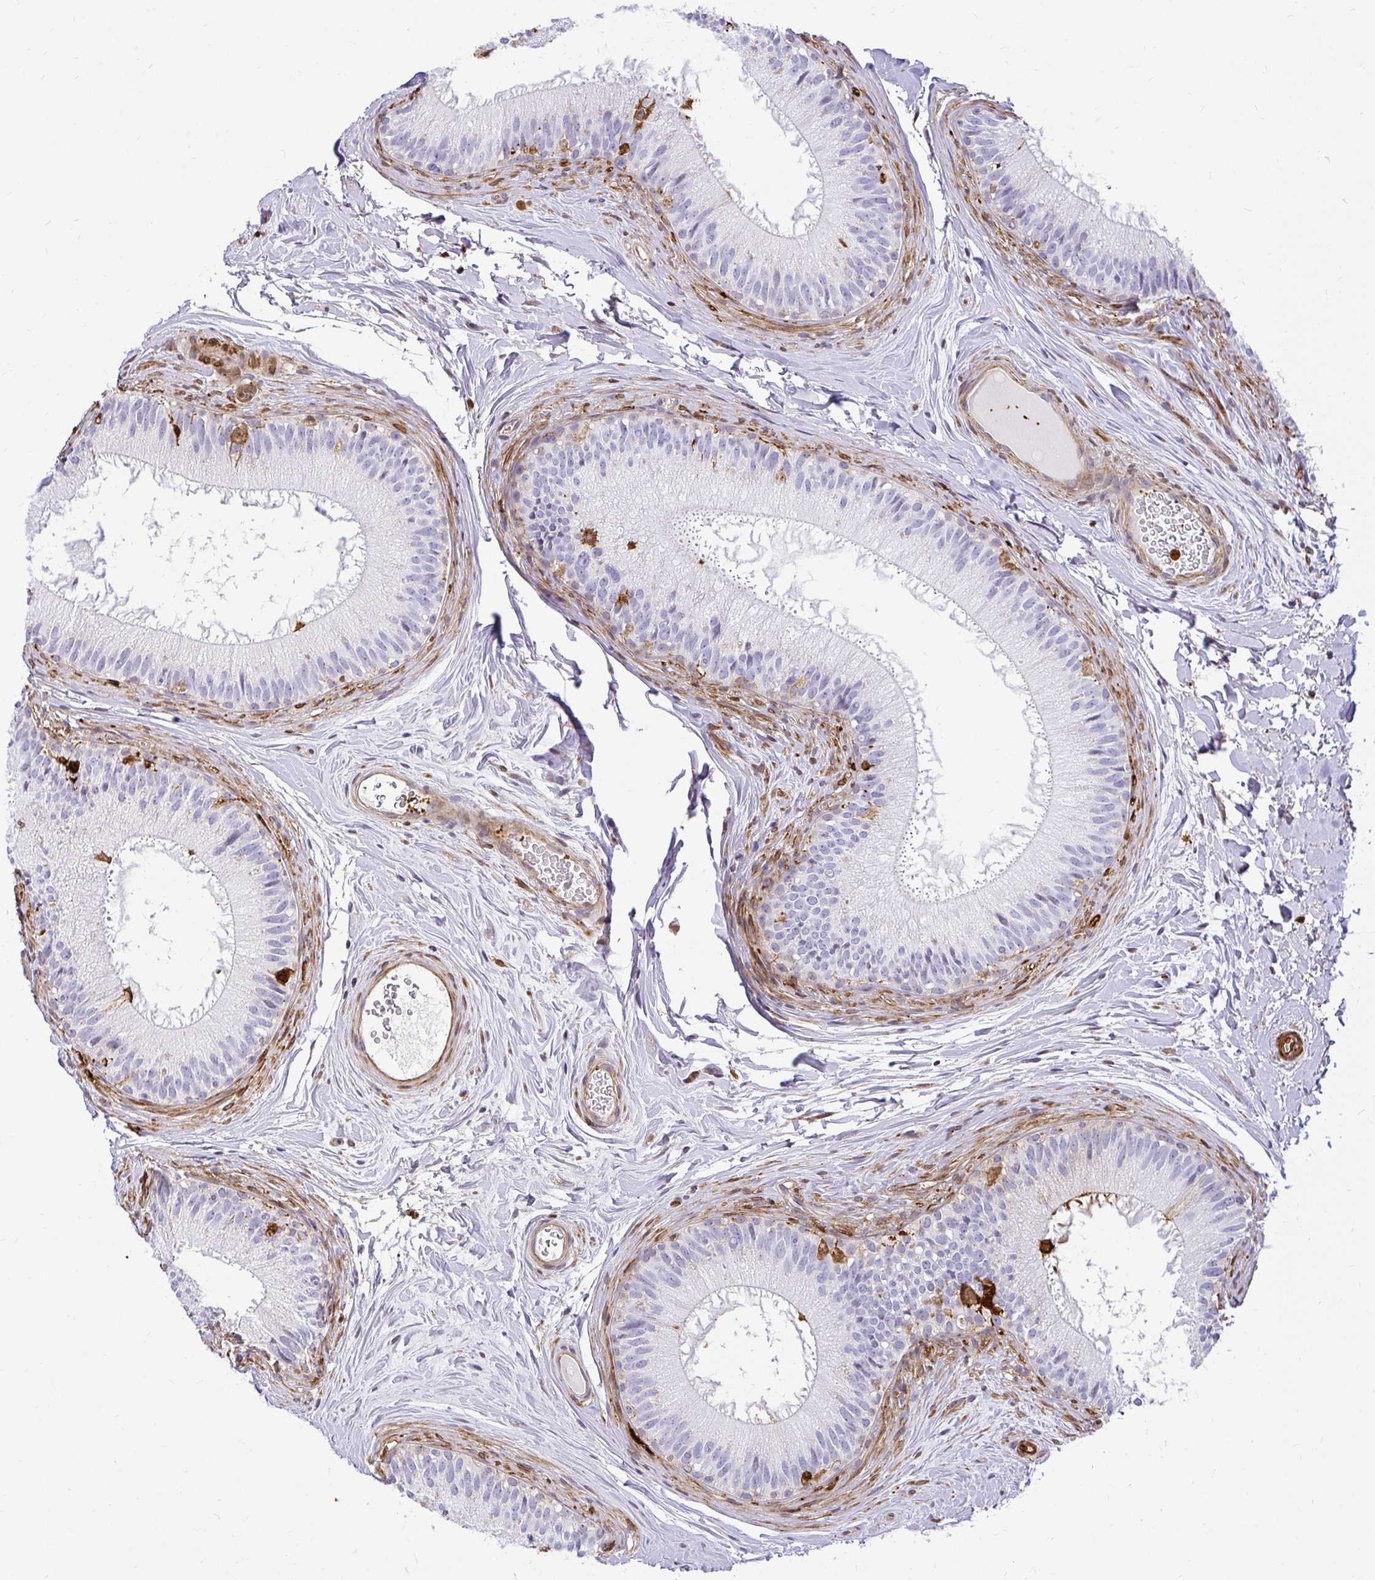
{"staining": {"intensity": "negative", "quantity": "none", "location": "none"}, "tissue": "epididymis", "cell_type": "Glandular cells", "image_type": "normal", "snomed": [{"axis": "morphology", "description": "Normal tissue, NOS"}, {"axis": "topography", "description": "Epididymis"}], "caption": "The micrograph shows no staining of glandular cells in unremarkable epididymis.", "gene": "GSN", "patient": {"sex": "male", "age": 44}}